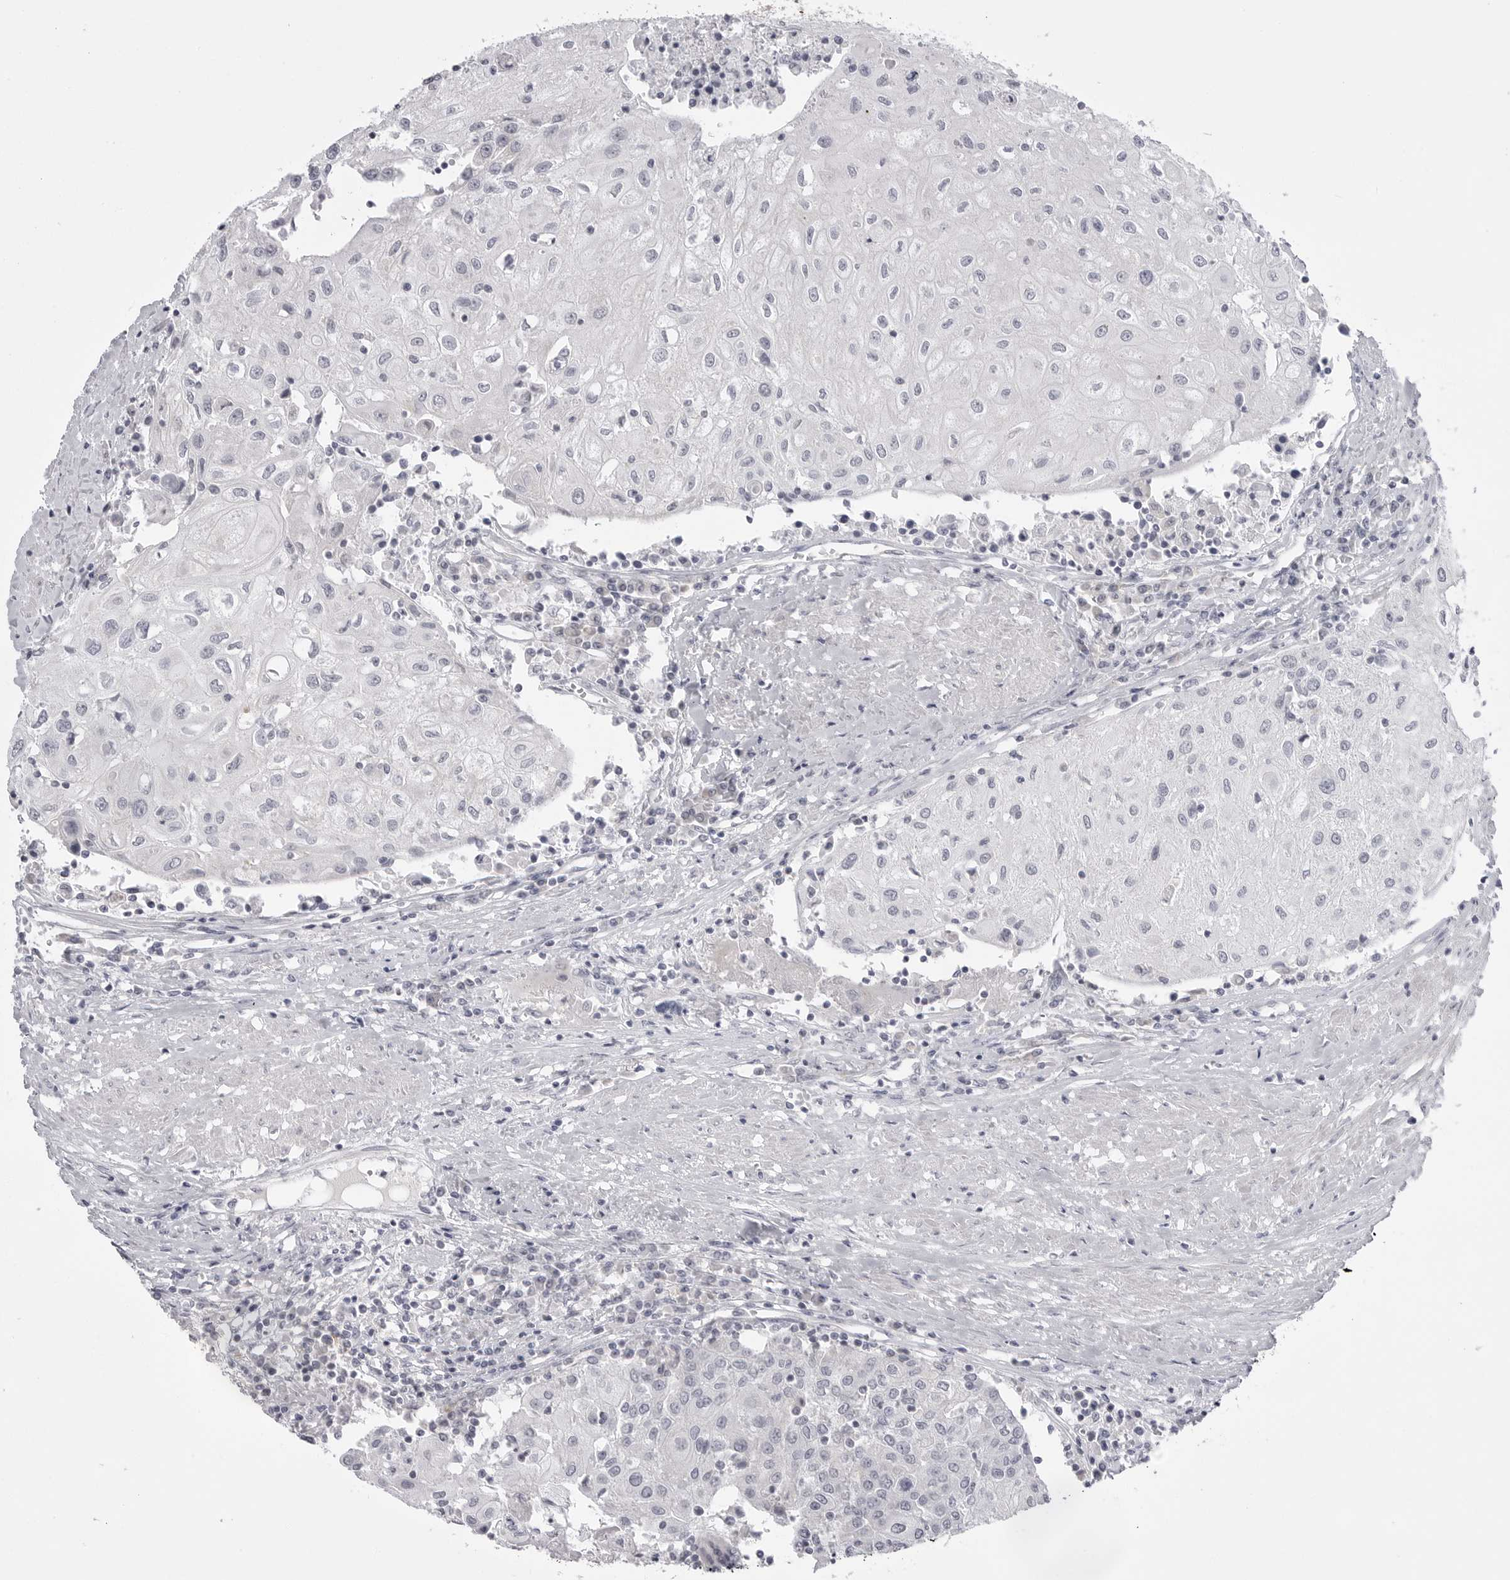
{"staining": {"intensity": "negative", "quantity": "none", "location": "none"}, "tissue": "urothelial cancer", "cell_type": "Tumor cells", "image_type": "cancer", "snomed": [{"axis": "morphology", "description": "Urothelial carcinoma, High grade"}, {"axis": "topography", "description": "Urinary bladder"}], "caption": "IHC of human urothelial cancer demonstrates no positivity in tumor cells. (Brightfield microscopy of DAB (3,3'-diaminobenzidine) immunohistochemistry (IHC) at high magnification).", "gene": "TUFM", "patient": {"sex": "female", "age": 85}}